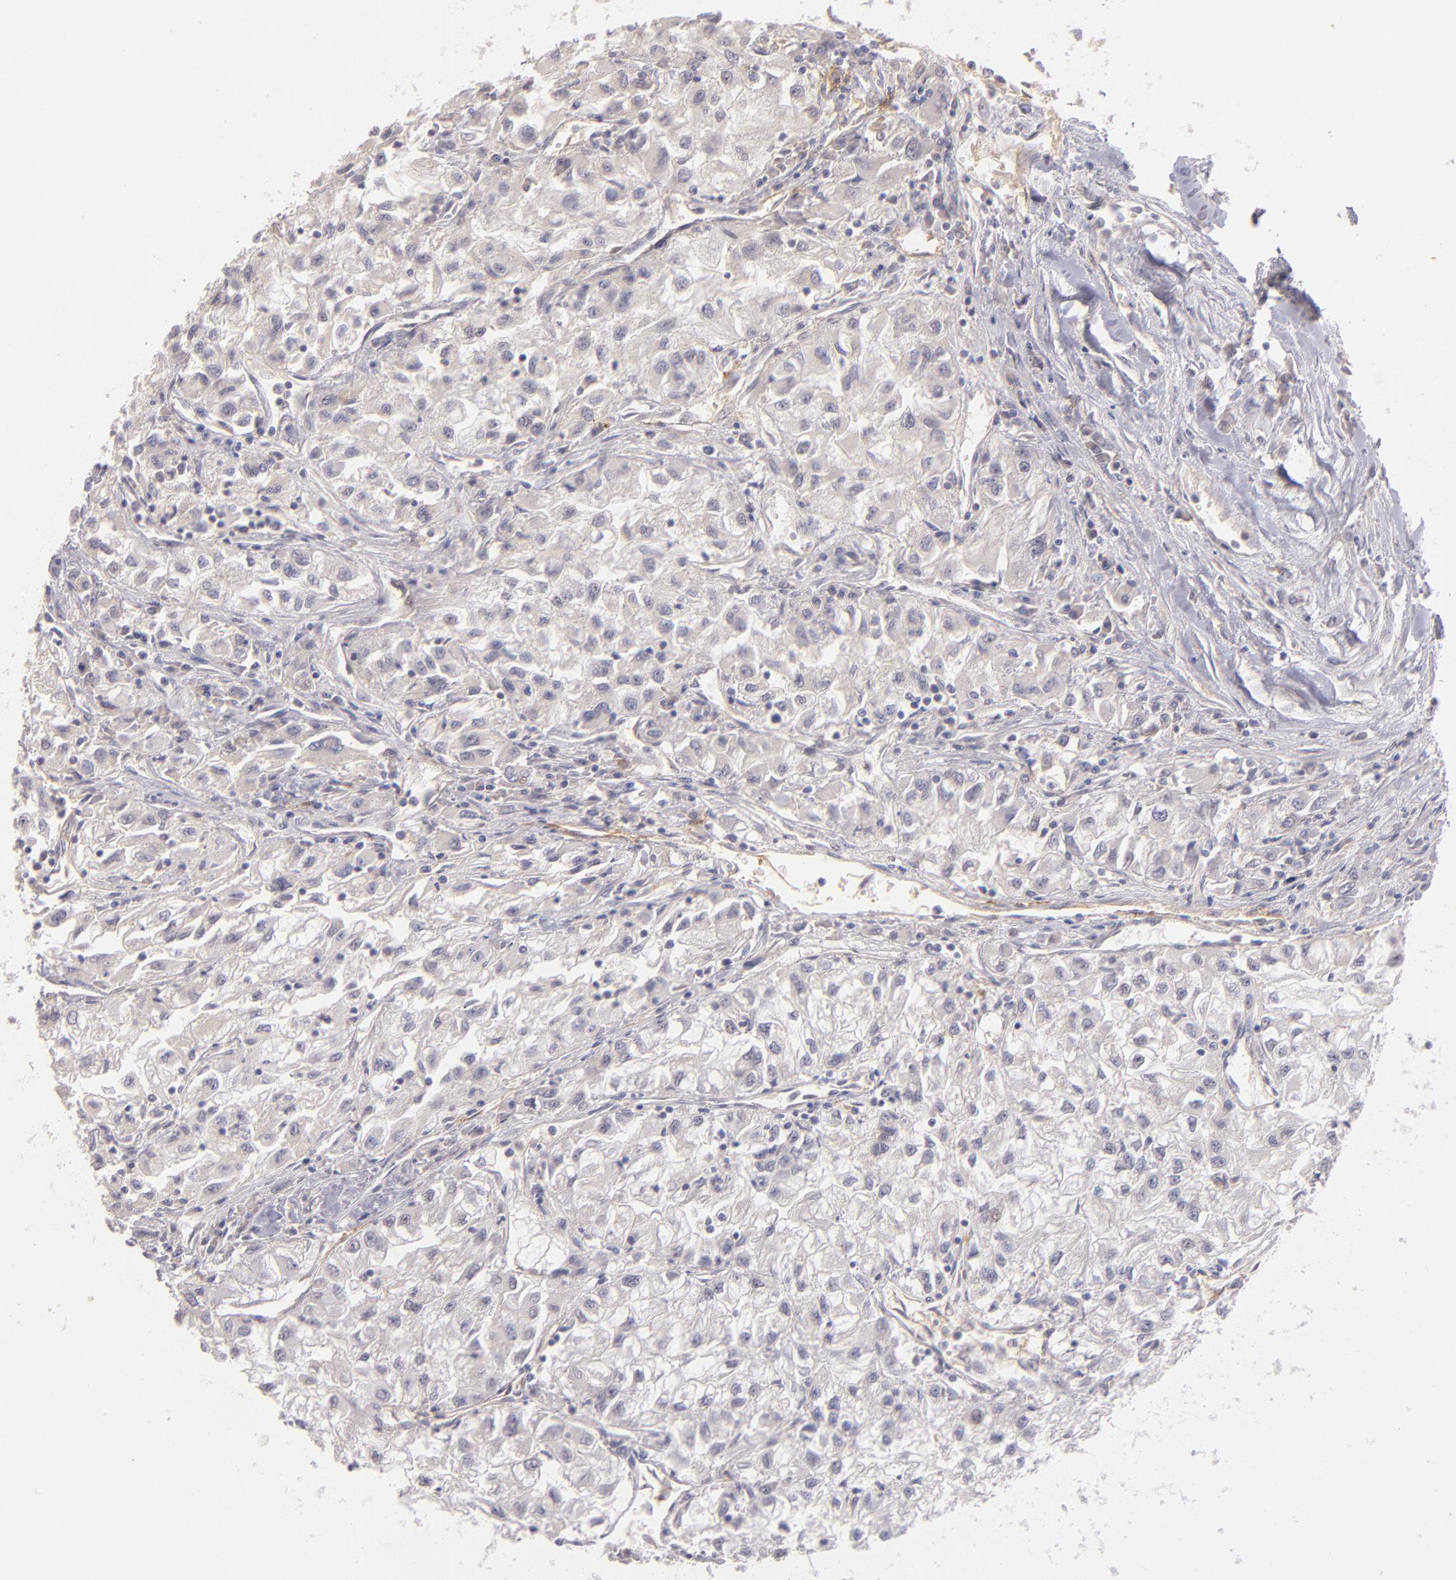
{"staining": {"intensity": "negative", "quantity": "none", "location": "none"}, "tissue": "renal cancer", "cell_type": "Tumor cells", "image_type": "cancer", "snomed": [{"axis": "morphology", "description": "Adenocarcinoma, NOS"}, {"axis": "topography", "description": "Kidney"}], "caption": "IHC of human renal cancer reveals no staining in tumor cells.", "gene": "THBD", "patient": {"sex": "male", "age": 59}}